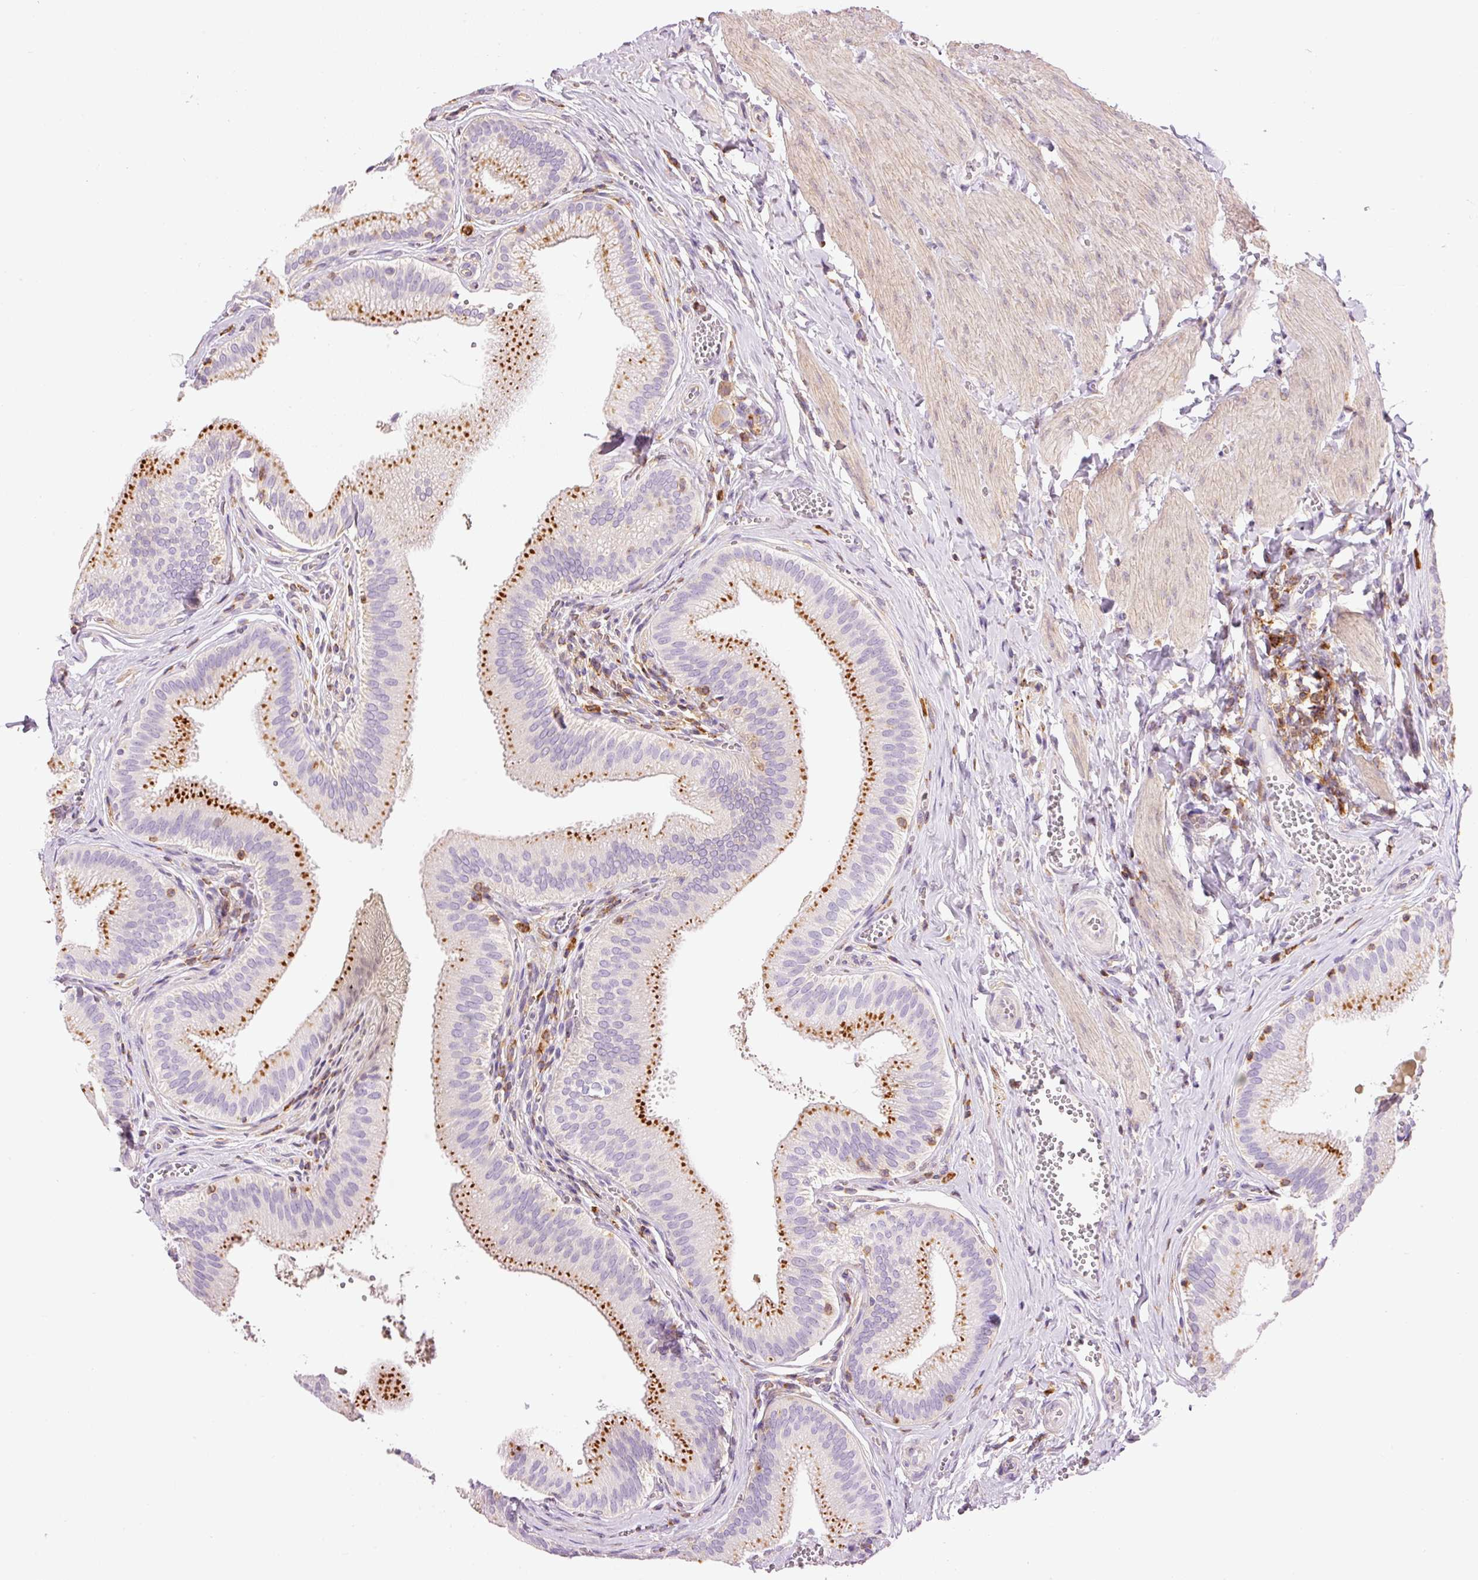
{"staining": {"intensity": "strong", "quantity": "25%-75%", "location": "cytoplasmic/membranous"}, "tissue": "gallbladder", "cell_type": "Glandular cells", "image_type": "normal", "snomed": [{"axis": "morphology", "description": "Normal tissue, NOS"}, {"axis": "topography", "description": "Gallbladder"}], "caption": "Immunohistochemical staining of normal human gallbladder exhibits strong cytoplasmic/membranous protein expression in approximately 25%-75% of glandular cells.", "gene": "DOK6", "patient": {"sex": "male", "age": 17}}